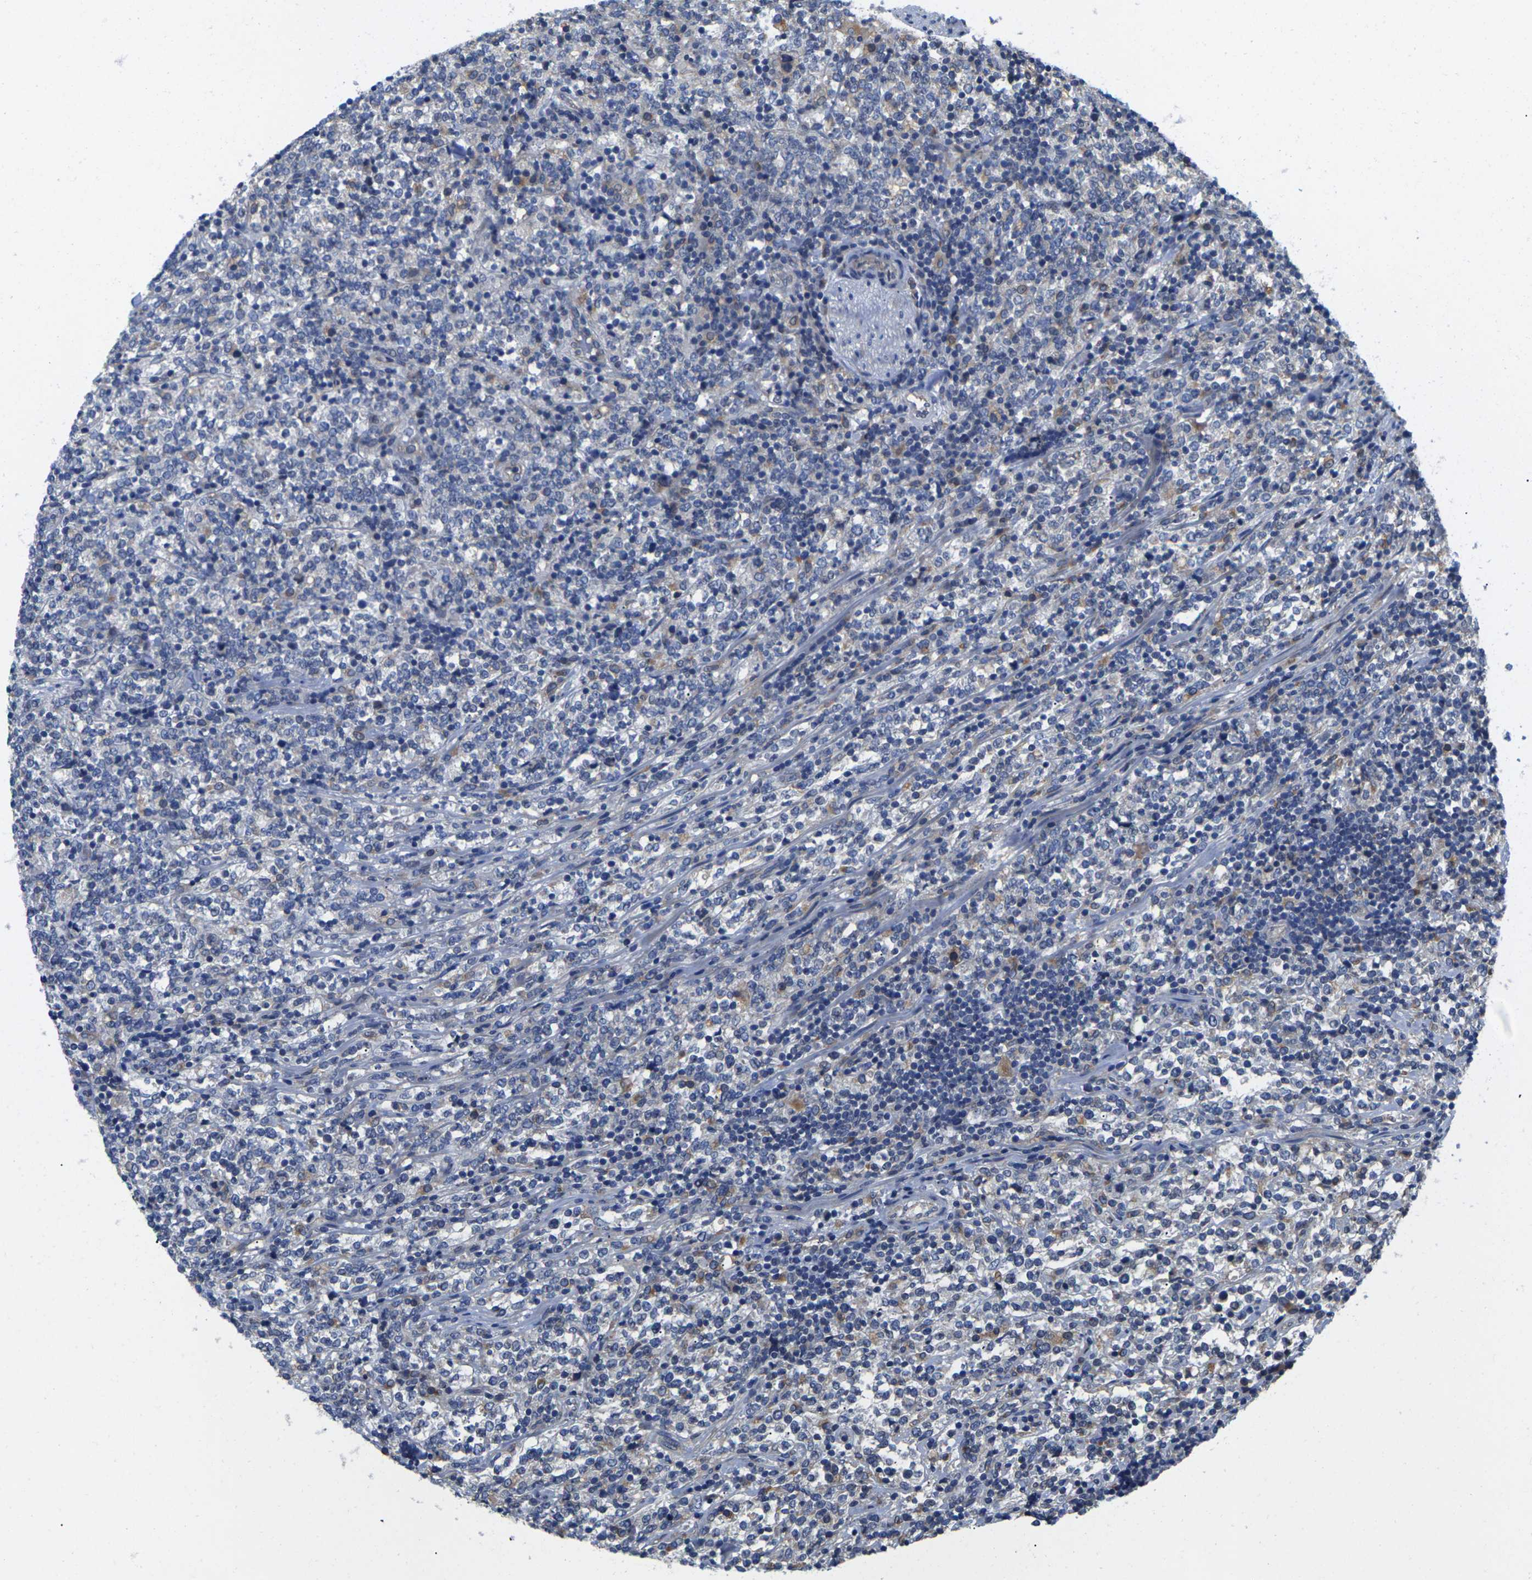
{"staining": {"intensity": "negative", "quantity": "none", "location": "none"}, "tissue": "lymphoma", "cell_type": "Tumor cells", "image_type": "cancer", "snomed": [{"axis": "morphology", "description": "Malignant lymphoma, non-Hodgkin's type, High grade"}, {"axis": "topography", "description": "Soft tissue"}], "caption": "Immunohistochemistry (IHC) of lymphoma demonstrates no staining in tumor cells.", "gene": "SCNN1A", "patient": {"sex": "male", "age": 18}}